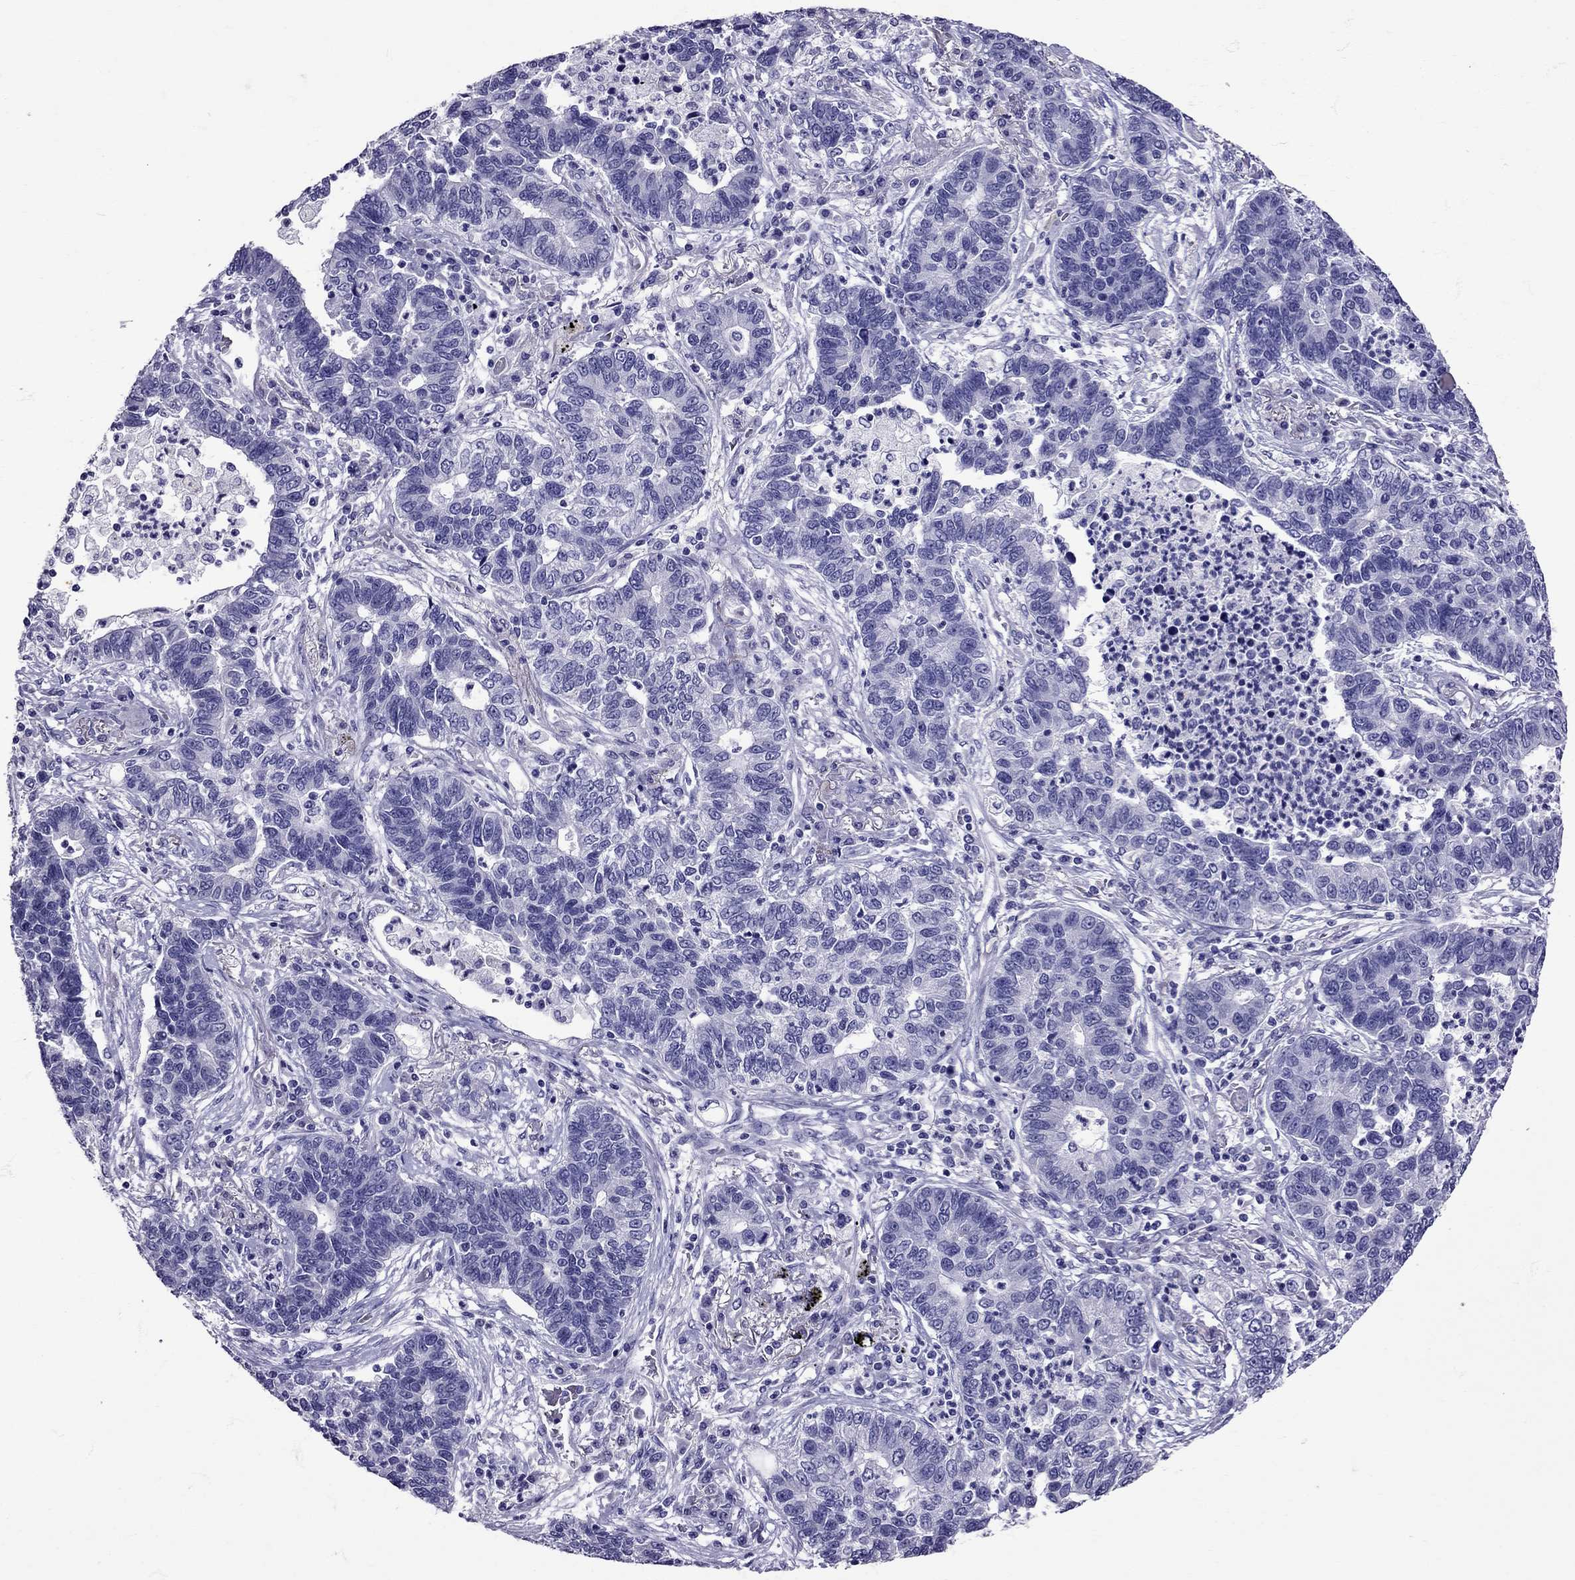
{"staining": {"intensity": "negative", "quantity": "none", "location": "none"}, "tissue": "lung cancer", "cell_type": "Tumor cells", "image_type": "cancer", "snomed": [{"axis": "morphology", "description": "Adenocarcinoma, NOS"}, {"axis": "topography", "description": "Lung"}], "caption": "DAB immunohistochemical staining of adenocarcinoma (lung) reveals no significant staining in tumor cells.", "gene": "AVP", "patient": {"sex": "female", "age": 57}}